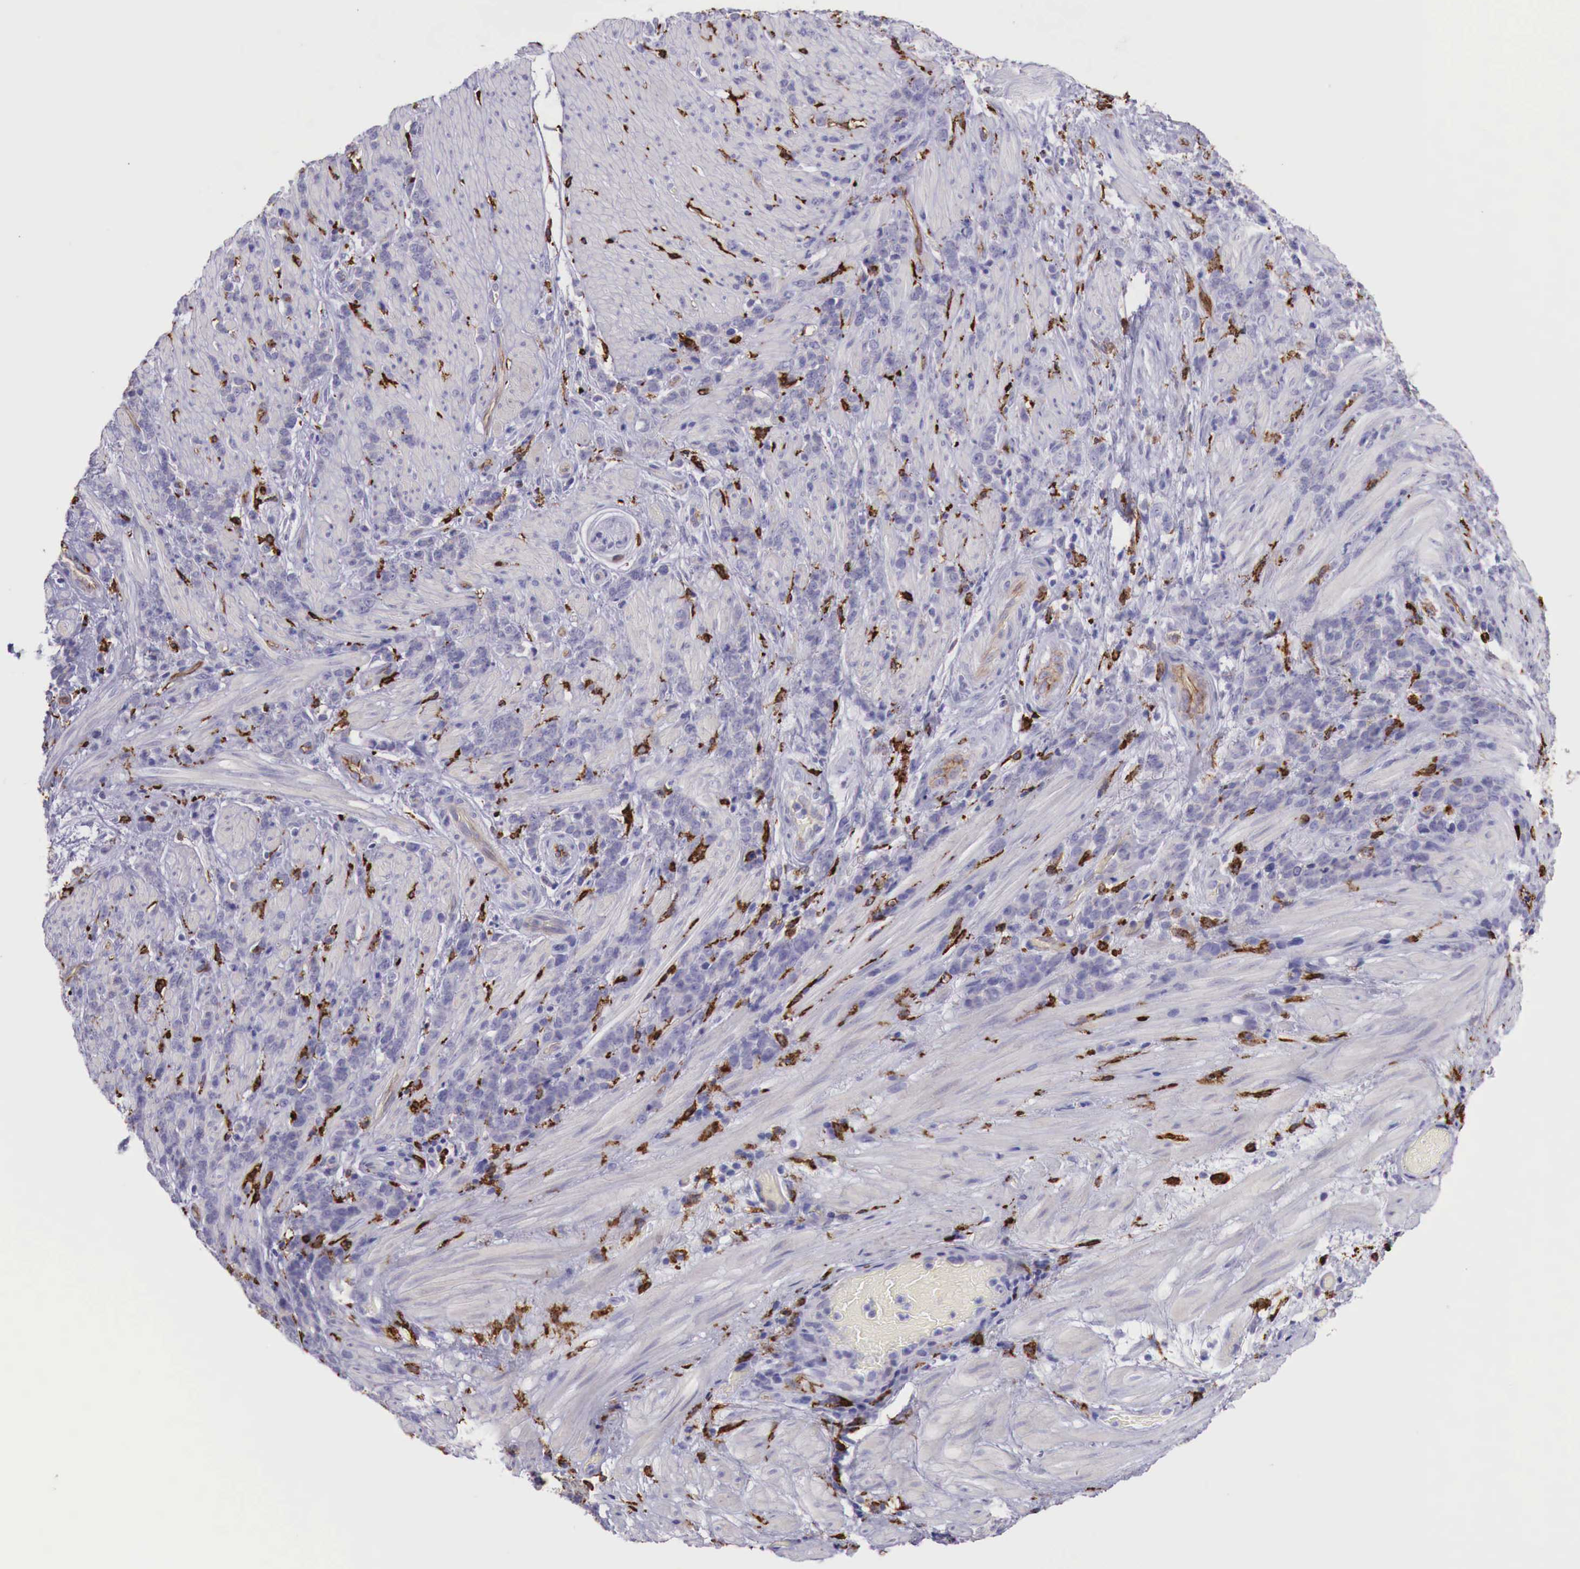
{"staining": {"intensity": "negative", "quantity": "none", "location": "none"}, "tissue": "stomach cancer", "cell_type": "Tumor cells", "image_type": "cancer", "snomed": [{"axis": "morphology", "description": "Adenocarcinoma, NOS"}, {"axis": "topography", "description": "Stomach, lower"}], "caption": "A high-resolution micrograph shows IHC staining of adenocarcinoma (stomach), which displays no significant staining in tumor cells. (DAB (3,3'-diaminobenzidine) immunohistochemistry with hematoxylin counter stain).", "gene": "MSR1", "patient": {"sex": "male", "age": 88}}